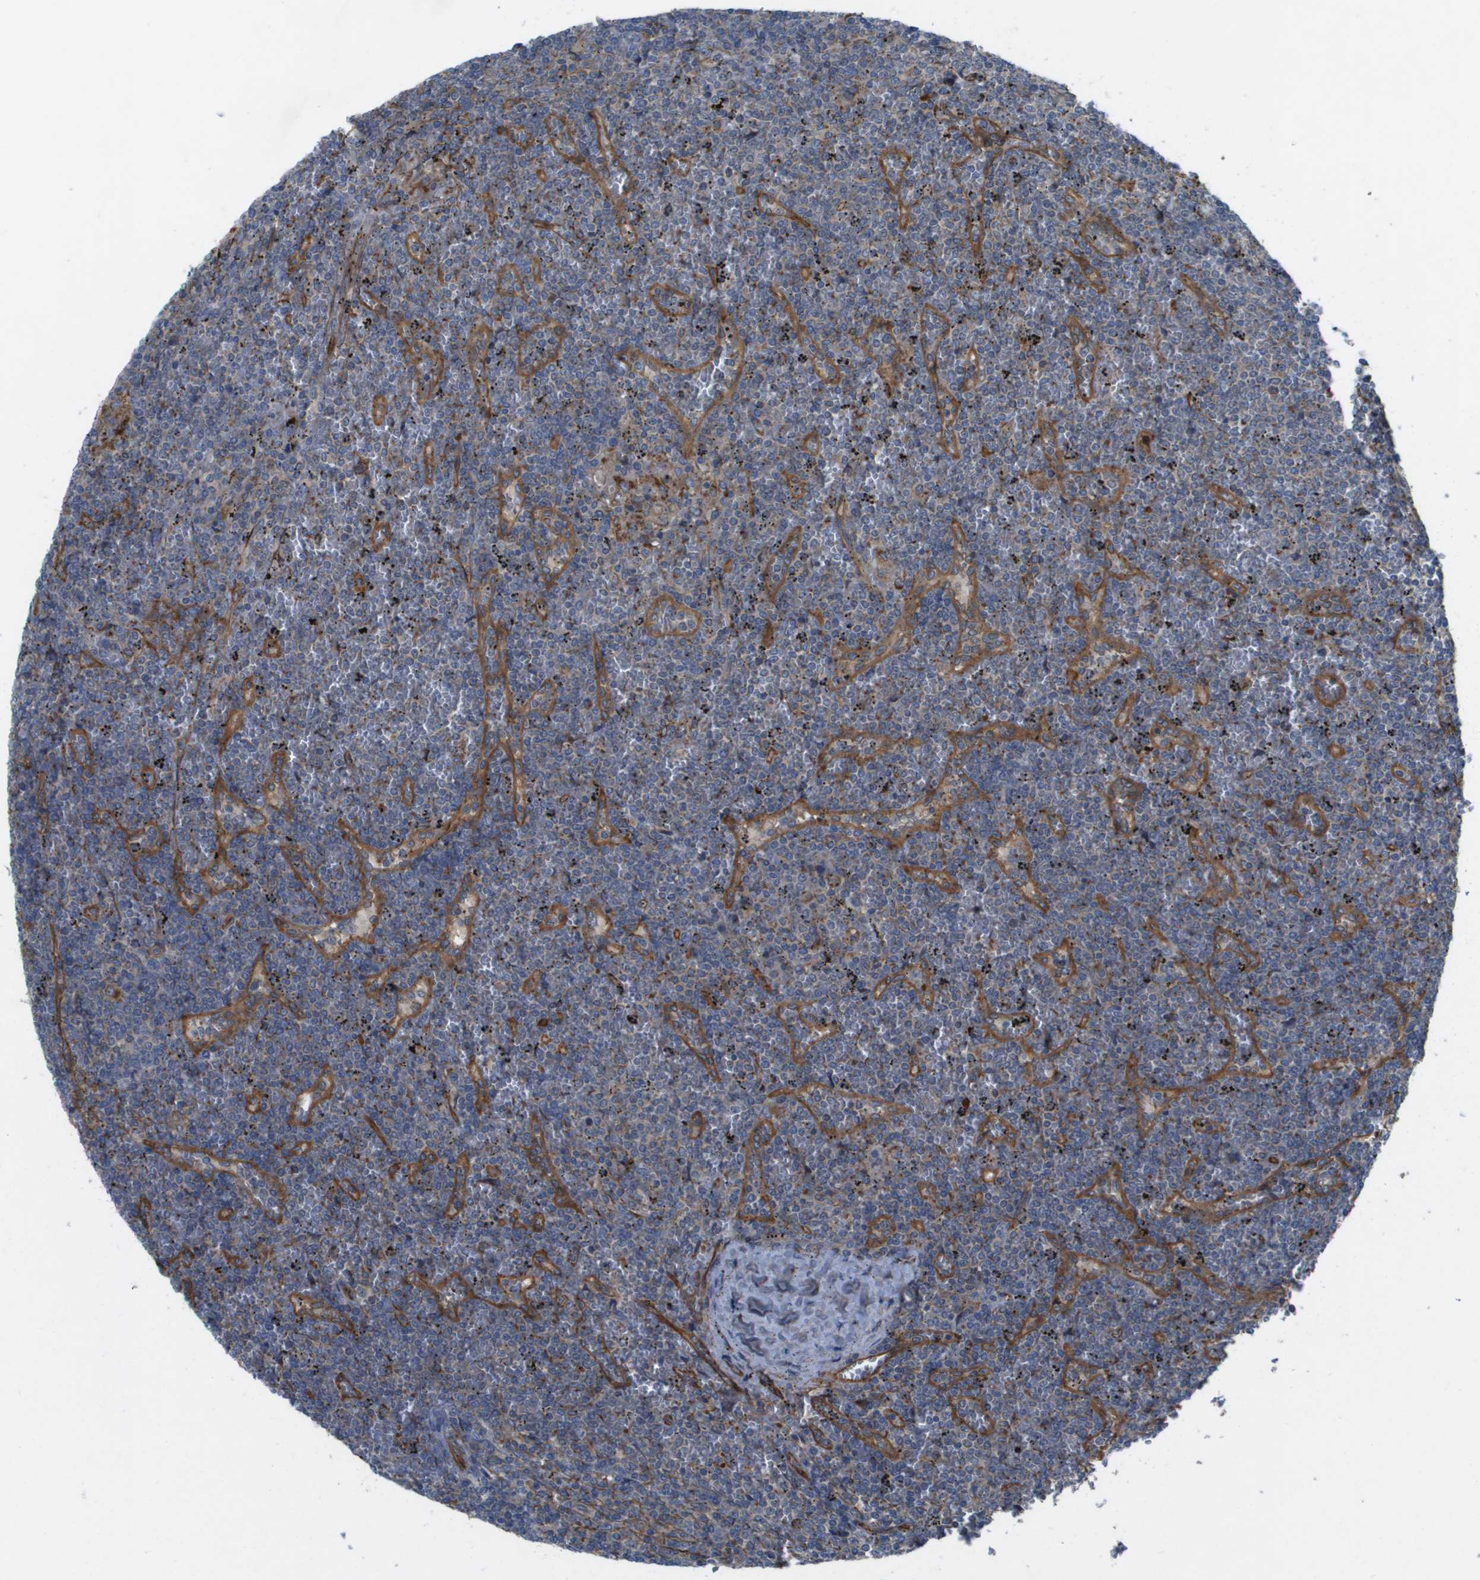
{"staining": {"intensity": "weak", "quantity": "<25%", "location": "cytoplasmic/membranous"}, "tissue": "lymphoma", "cell_type": "Tumor cells", "image_type": "cancer", "snomed": [{"axis": "morphology", "description": "Malignant lymphoma, non-Hodgkin's type, Low grade"}, {"axis": "topography", "description": "Spleen"}], "caption": "High magnification brightfield microscopy of low-grade malignant lymphoma, non-Hodgkin's type stained with DAB (brown) and counterstained with hematoxylin (blue): tumor cells show no significant staining.", "gene": "SLC6A9", "patient": {"sex": "female", "age": 19}}